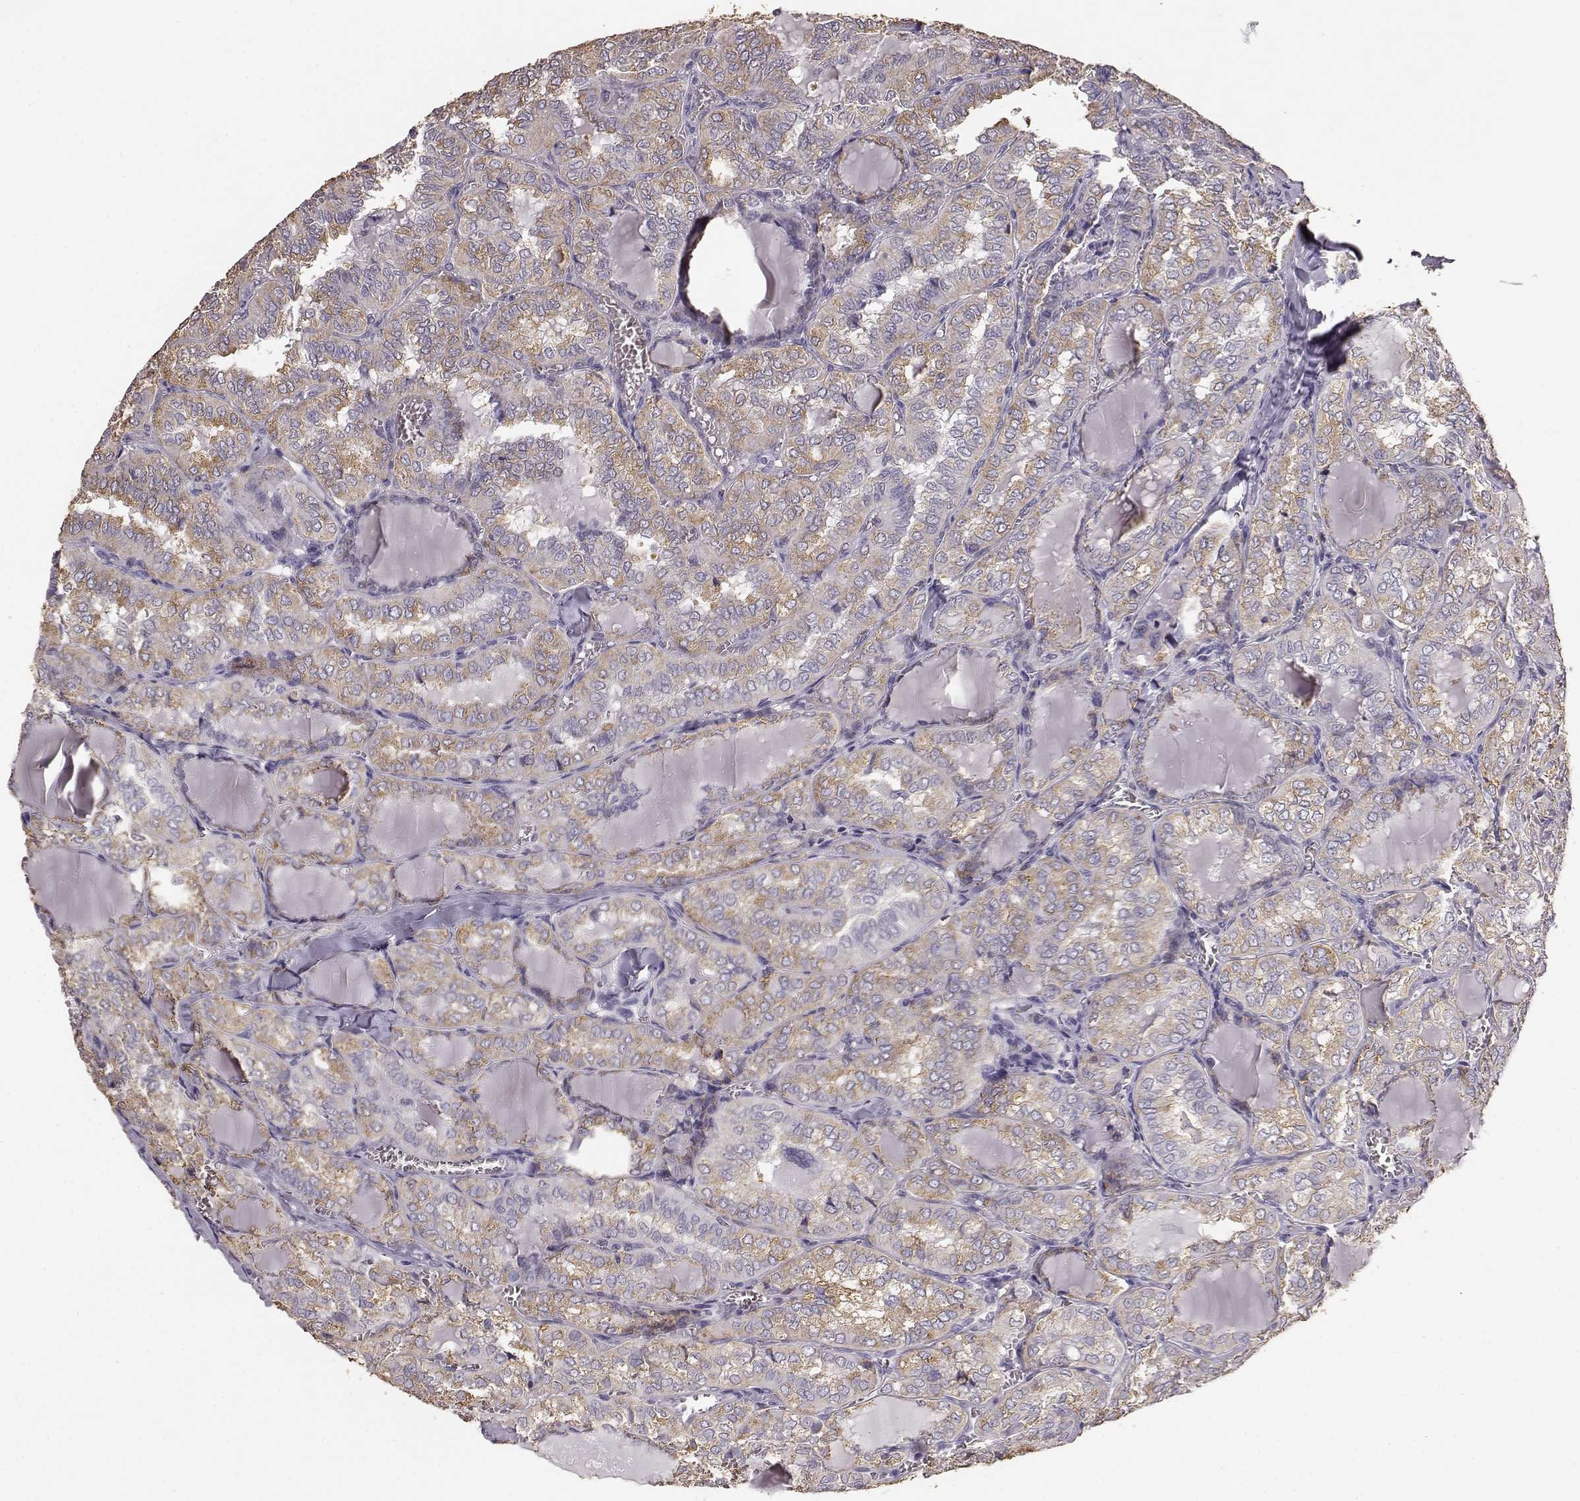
{"staining": {"intensity": "weak", "quantity": ">75%", "location": "cytoplasmic/membranous"}, "tissue": "thyroid cancer", "cell_type": "Tumor cells", "image_type": "cancer", "snomed": [{"axis": "morphology", "description": "Papillary adenocarcinoma, NOS"}, {"axis": "topography", "description": "Thyroid gland"}], "caption": "Thyroid cancer (papillary adenocarcinoma) tissue exhibits weak cytoplasmic/membranous expression in about >75% of tumor cells", "gene": "GABRG3", "patient": {"sex": "female", "age": 41}}